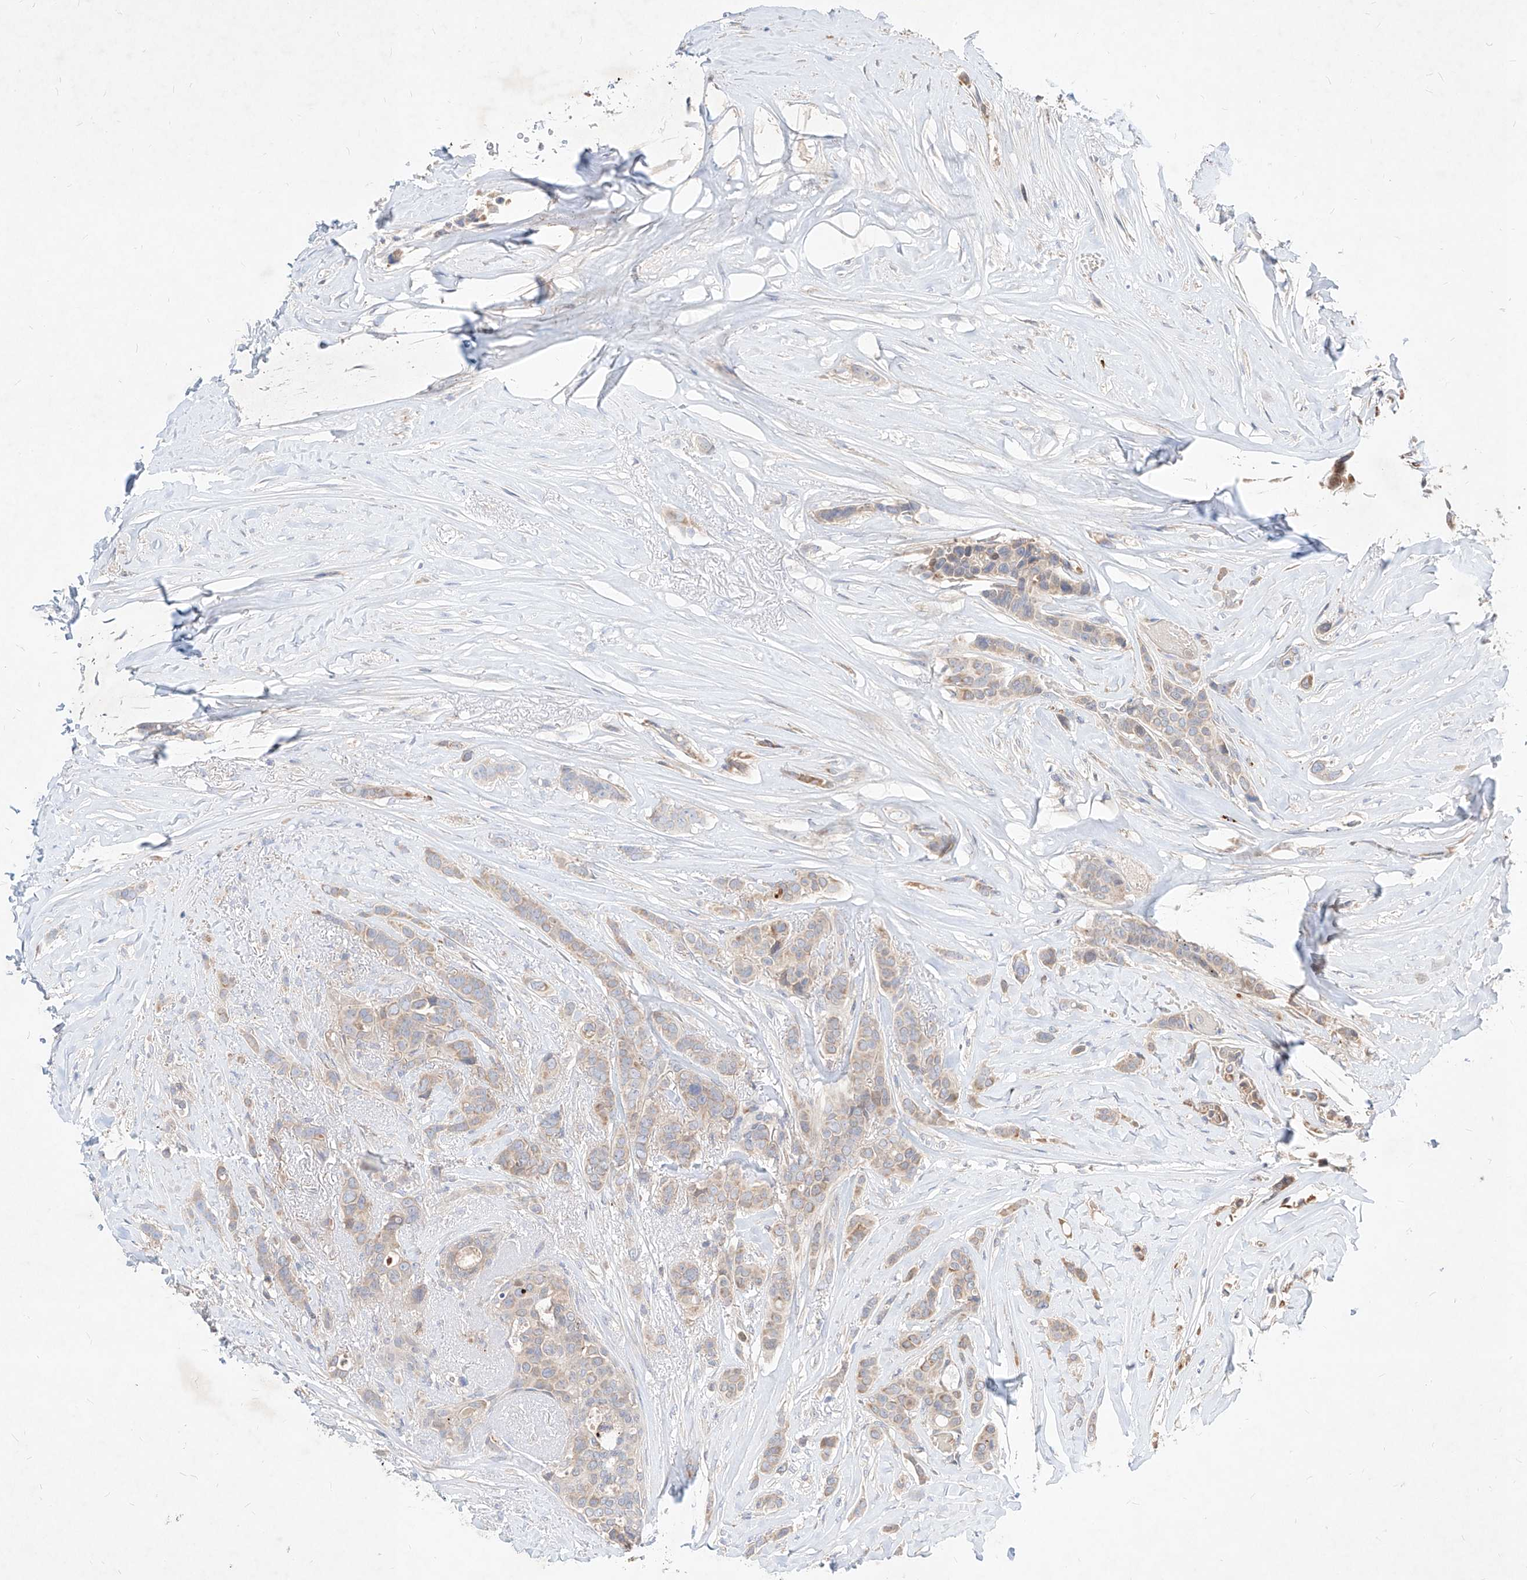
{"staining": {"intensity": "weak", "quantity": "25%-75%", "location": "cytoplasmic/membranous"}, "tissue": "breast cancer", "cell_type": "Tumor cells", "image_type": "cancer", "snomed": [{"axis": "morphology", "description": "Lobular carcinoma"}, {"axis": "topography", "description": "Breast"}], "caption": "DAB (3,3'-diaminobenzidine) immunohistochemical staining of human breast lobular carcinoma exhibits weak cytoplasmic/membranous protein positivity in approximately 25%-75% of tumor cells.", "gene": "TSNAX", "patient": {"sex": "female", "age": 51}}